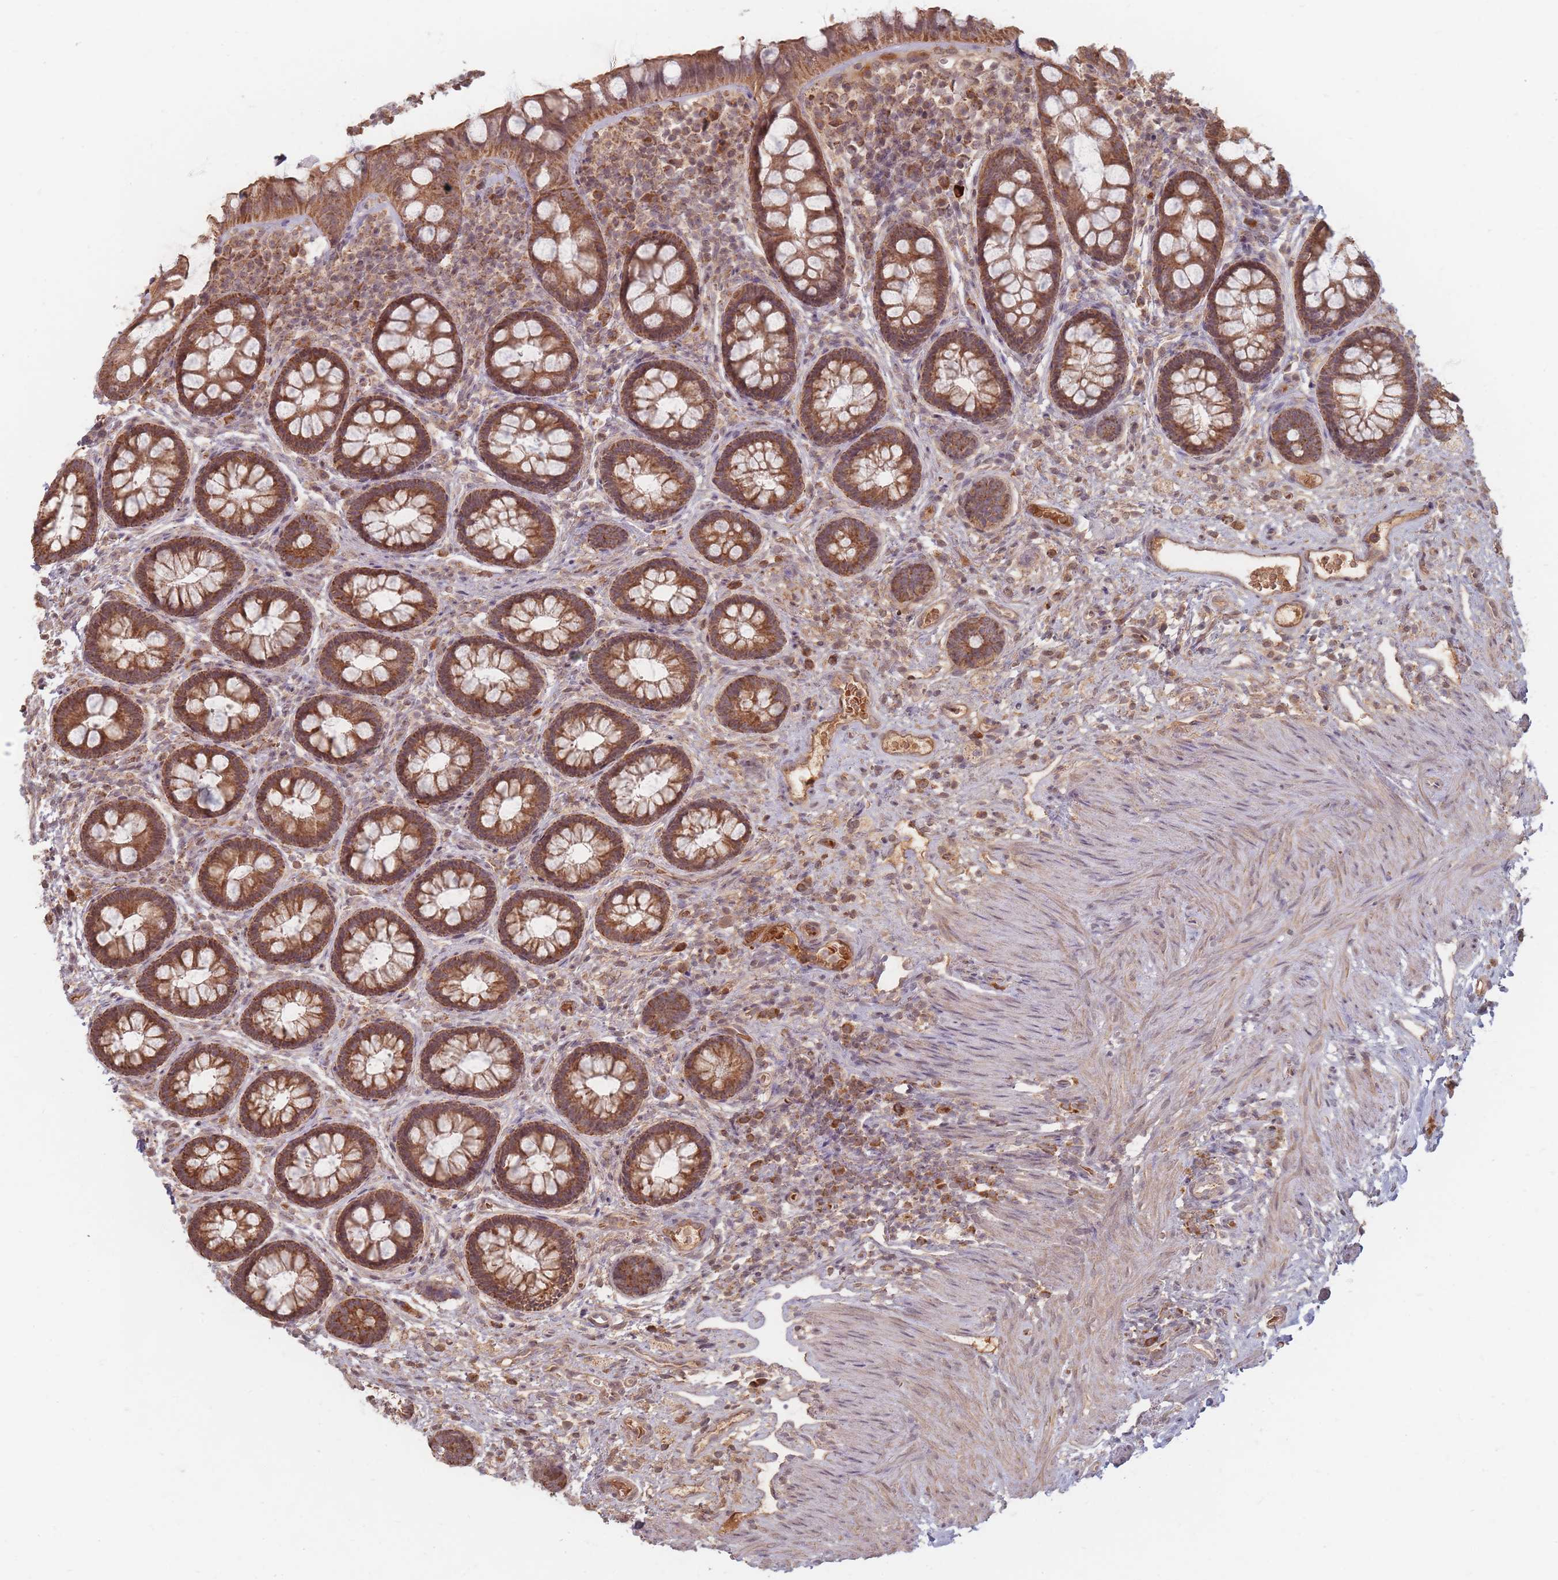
{"staining": {"intensity": "strong", "quantity": ">75%", "location": "cytoplasmic/membranous"}, "tissue": "rectum", "cell_type": "Glandular cells", "image_type": "normal", "snomed": [{"axis": "morphology", "description": "Normal tissue, NOS"}, {"axis": "topography", "description": "Rectum"}, {"axis": "topography", "description": "Peripheral nerve tissue"}], "caption": "Protein expression analysis of benign rectum displays strong cytoplasmic/membranous expression in approximately >75% of glandular cells.", "gene": "OR2M4", "patient": {"sex": "female", "age": 69}}